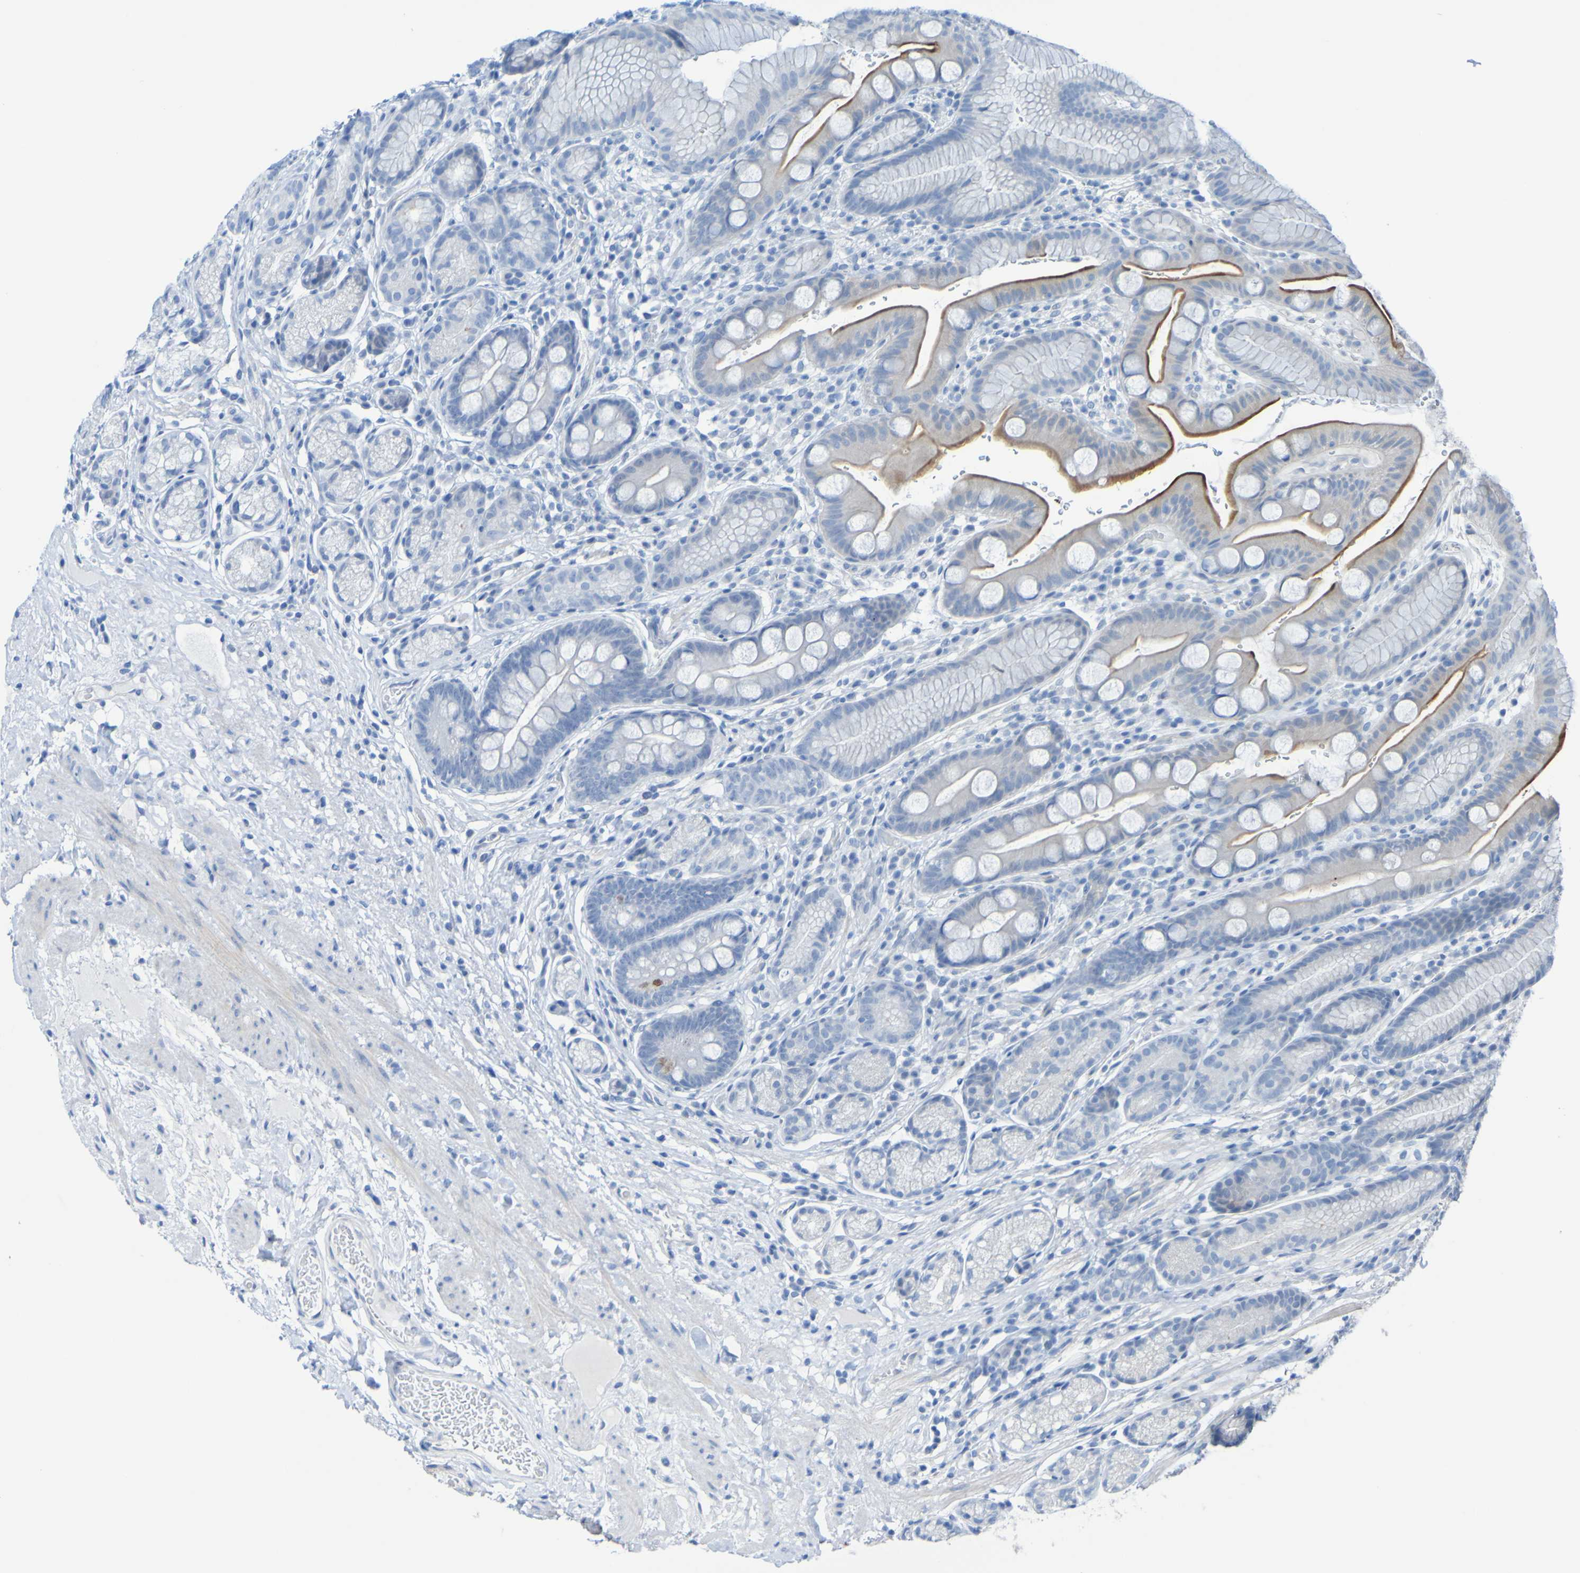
{"staining": {"intensity": "negative", "quantity": "none", "location": "none"}, "tissue": "stomach", "cell_type": "Glandular cells", "image_type": "normal", "snomed": [{"axis": "morphology", "description": "Normal tissue, NOS"}, {"axis": "topography", "description": "Stomach, lower"}], "caption": "IHC photomicrograph of normal stomach stained for a protein (brown), which exhibits no positivity in glandular cells. (DAB (3,3'-diaminobenzidine) immunohistochemistry, high magnification).", "gene": "ACMSD", "patient": {"sex": "male", "age": 52}}